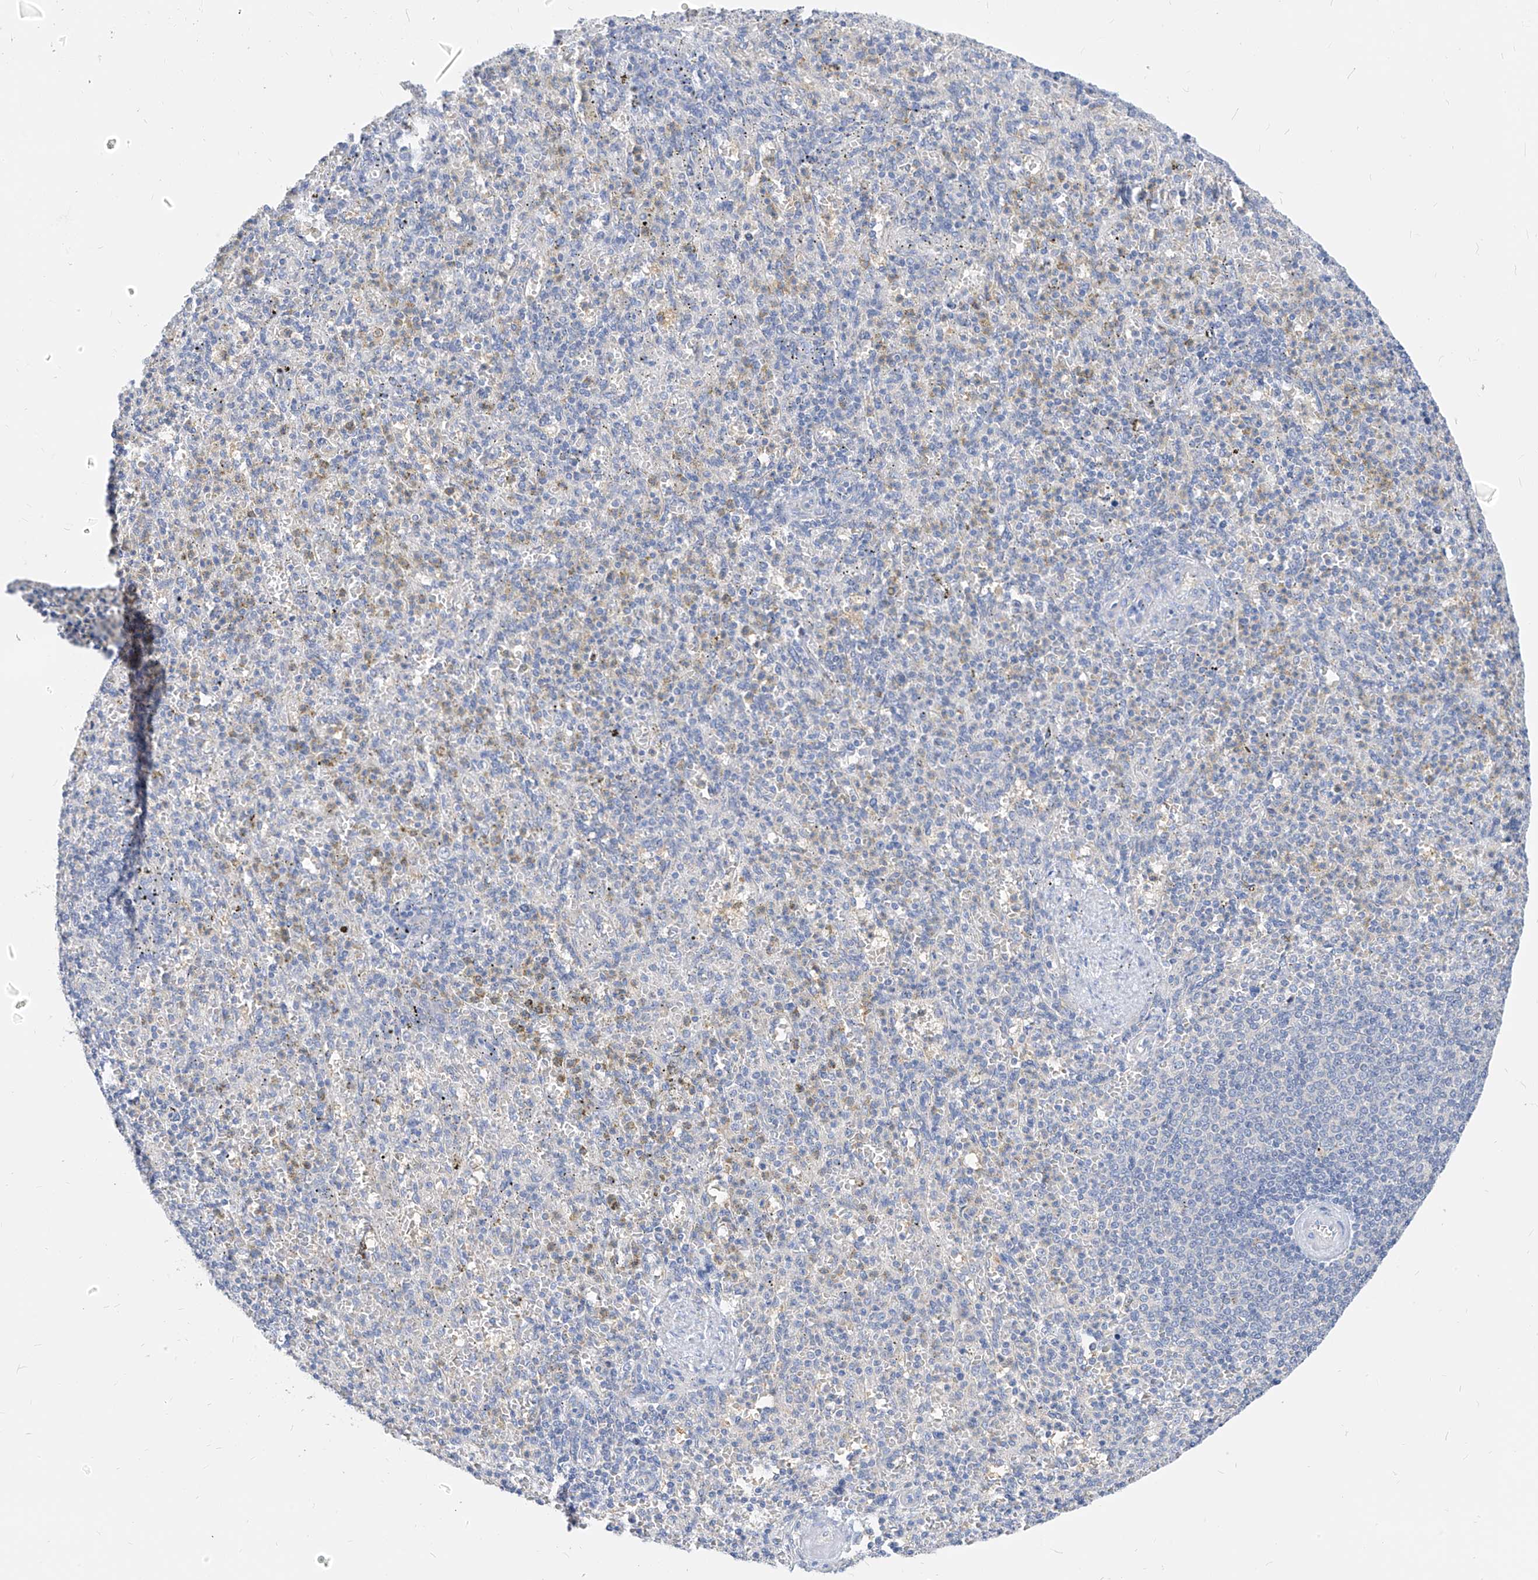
{"staining": {"intensity": "negative", "quantity": "none", "location": "none"}, "tissue": "spleen", "cell_type": "Cells in red pulp", "image_type": "normal", "snomed": [{"axis": "morphology", "description": "Normal tissue, NOS"}, {"axis": "topography", "description": "Spleen"}], "caption": "Histopathology image shows no protein expression in cells in red pulp of normal spleen.", "gene": "ZZEF1", "patient": {"sex": "female", "age": 74}}